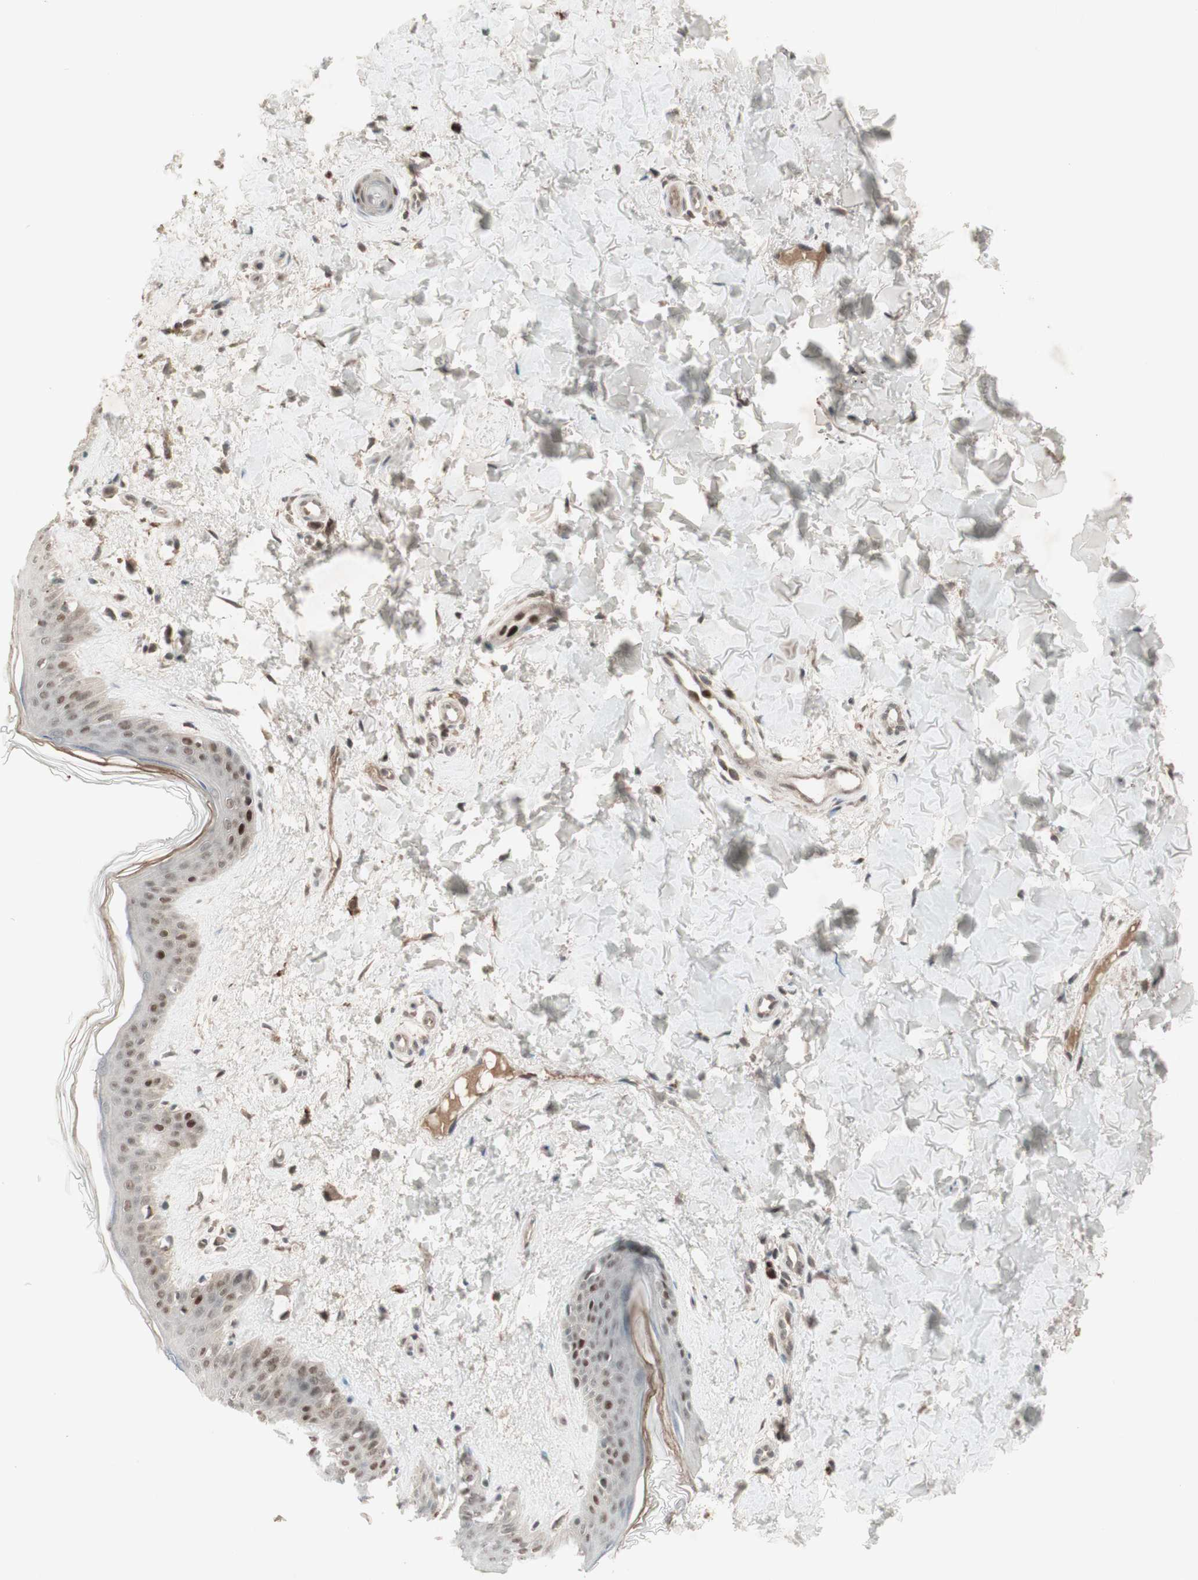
{"staining": {"intensity": "weak", "quantity": ">75%", "location": "cytoplasmic/membranous"}, "tissue": "skin", "cell_type": "Fibroblasts", "image_type": "normal", "snomed": [{"axis": "morphology", "description": "Normal tissue, NOS"}, {"axis": "topography", "description": "Skin"}], "caption": "Immunohistochemical staining of normal skin displays weak cytoplasmic/membranous protein staining in about >75% of fibroblasts. The protein is shown in brown color, while the nuclei are stained blue.", "gene": "MSH6", "patient": {"sex": "female", "age": 41}}